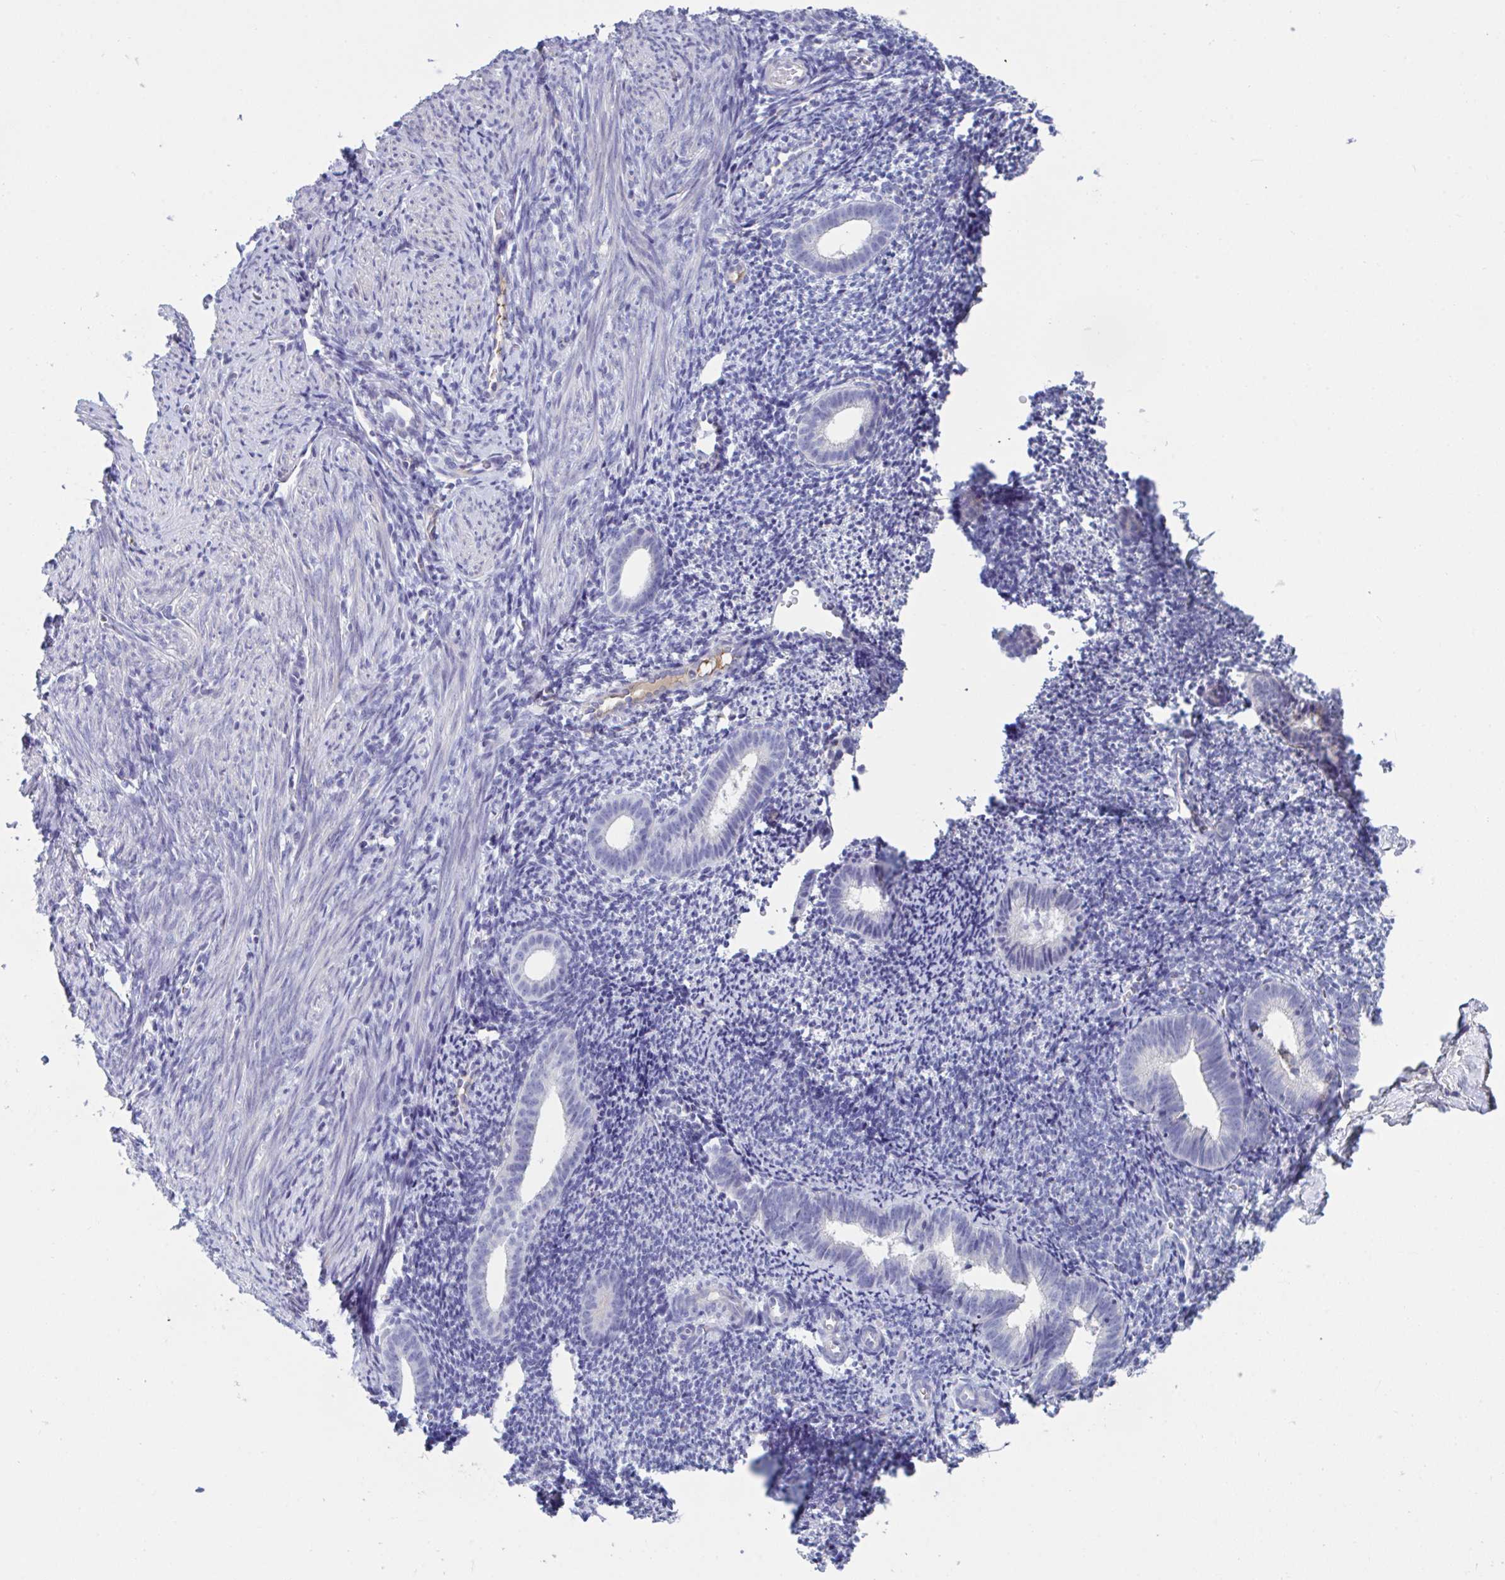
{"staining": {"intensity": "negative", "quantity": "none", "location": "none"}, "tissue": "endometrium", "cell_type": "Cells in endometrial stroma", "image_type": "normal", "snomed": [{"axis": "morphology", "description": "Normal tissue, NOS"}, {"axis": "topography", "description": "Endometrium"}], "caption": "Endometrium was stained to show a protein in brown. There is no significant positivity in cells in endometrial stroma.", "gene": "MS4A14", "patient": {"sex": "female", "age": 39}}